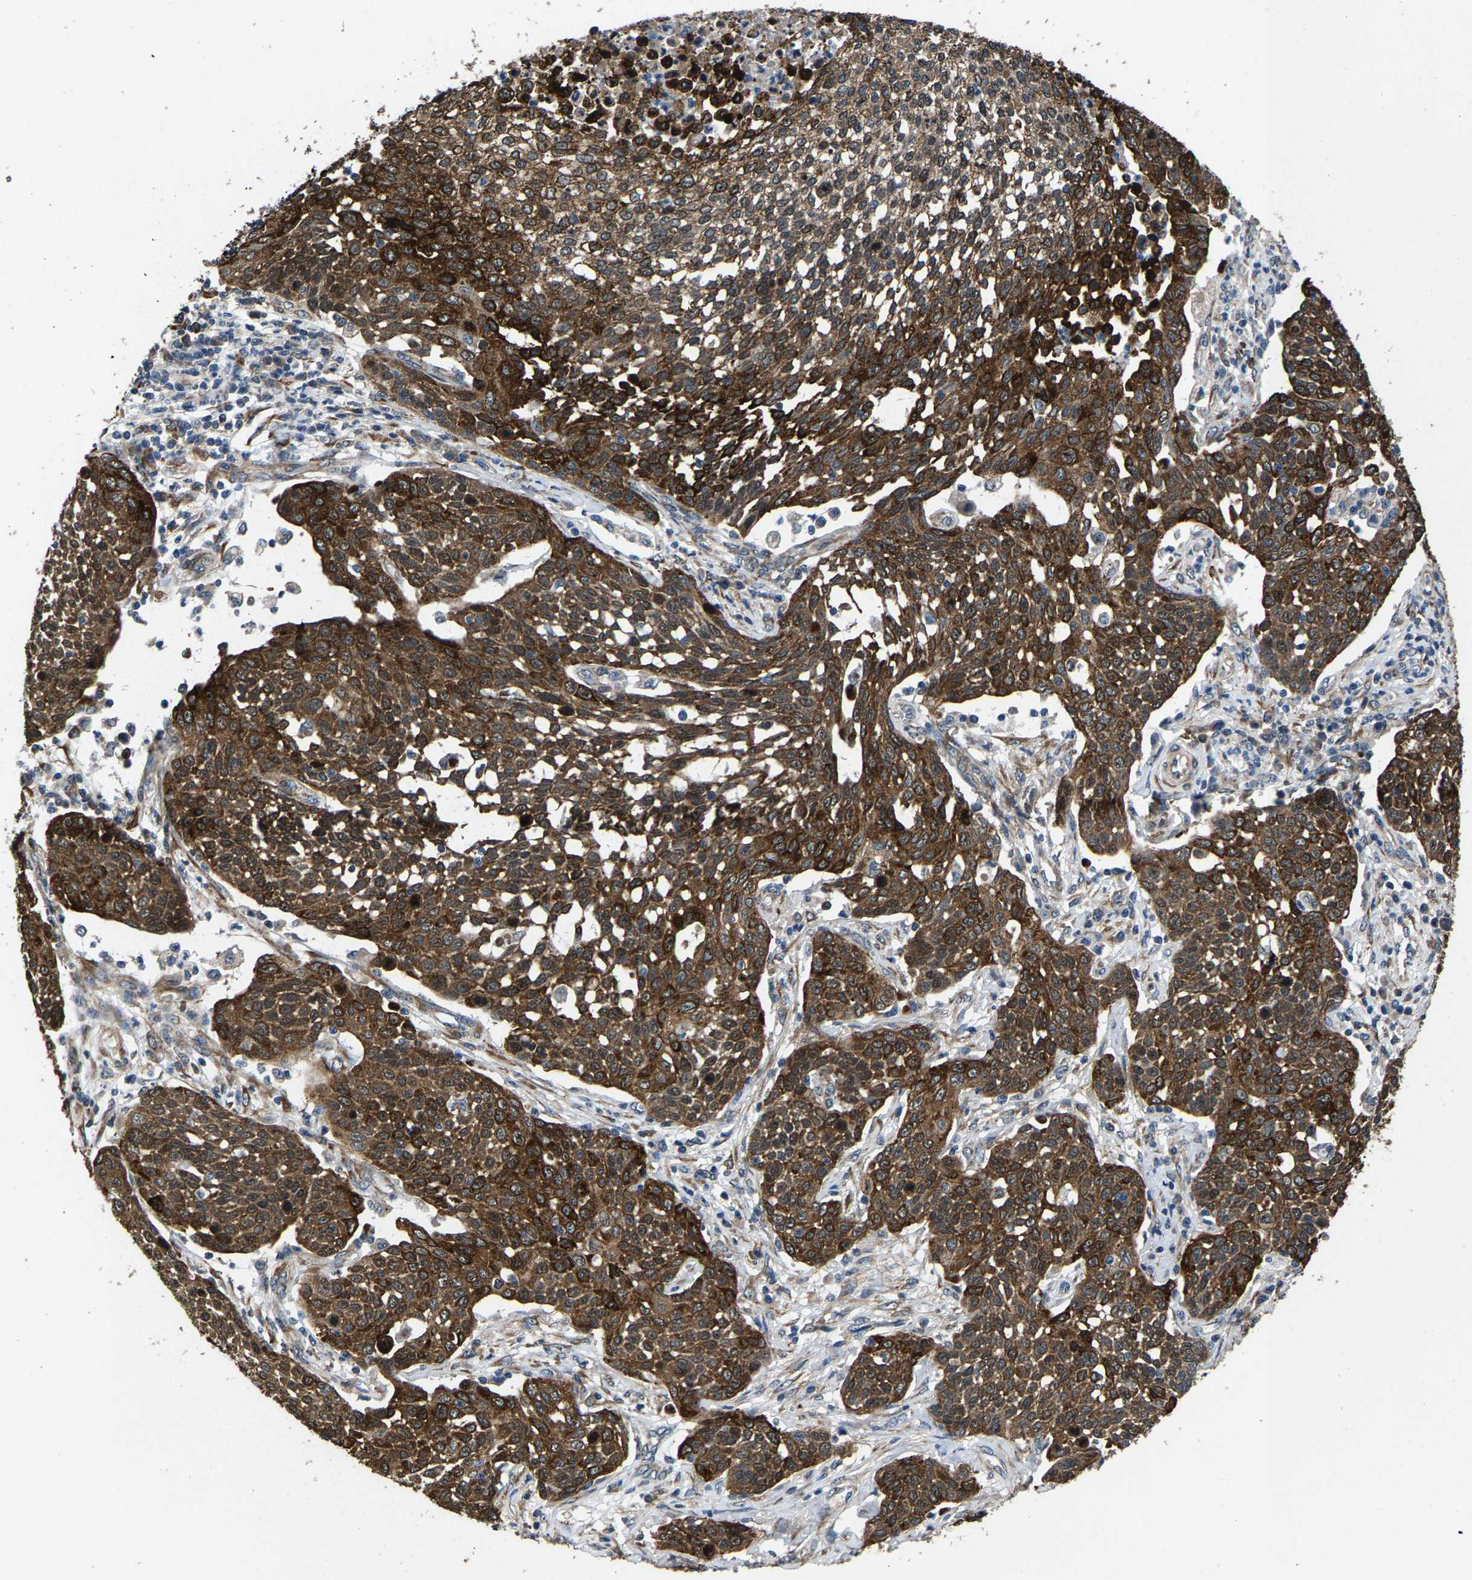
{"staining": {"intensity": "strong", "quantity": ">75%", "location": "cytoplasmic/membranous"}, "tissue": "cervical cancer", "cell_type": "Tumor cells", "image_type": "cancer", "snomed": [{"axis": "morphology", "description": "Squamous cell carcinoma, NOS"}, {"axis": "topography", "description": "Cervix"}], "caption": "Cervical squamous cell carcinoma stained with a protein marker displays strong staining in tumor cells.", "gene": "PDP1", "patient": {"sex": "female", "age": 34}}